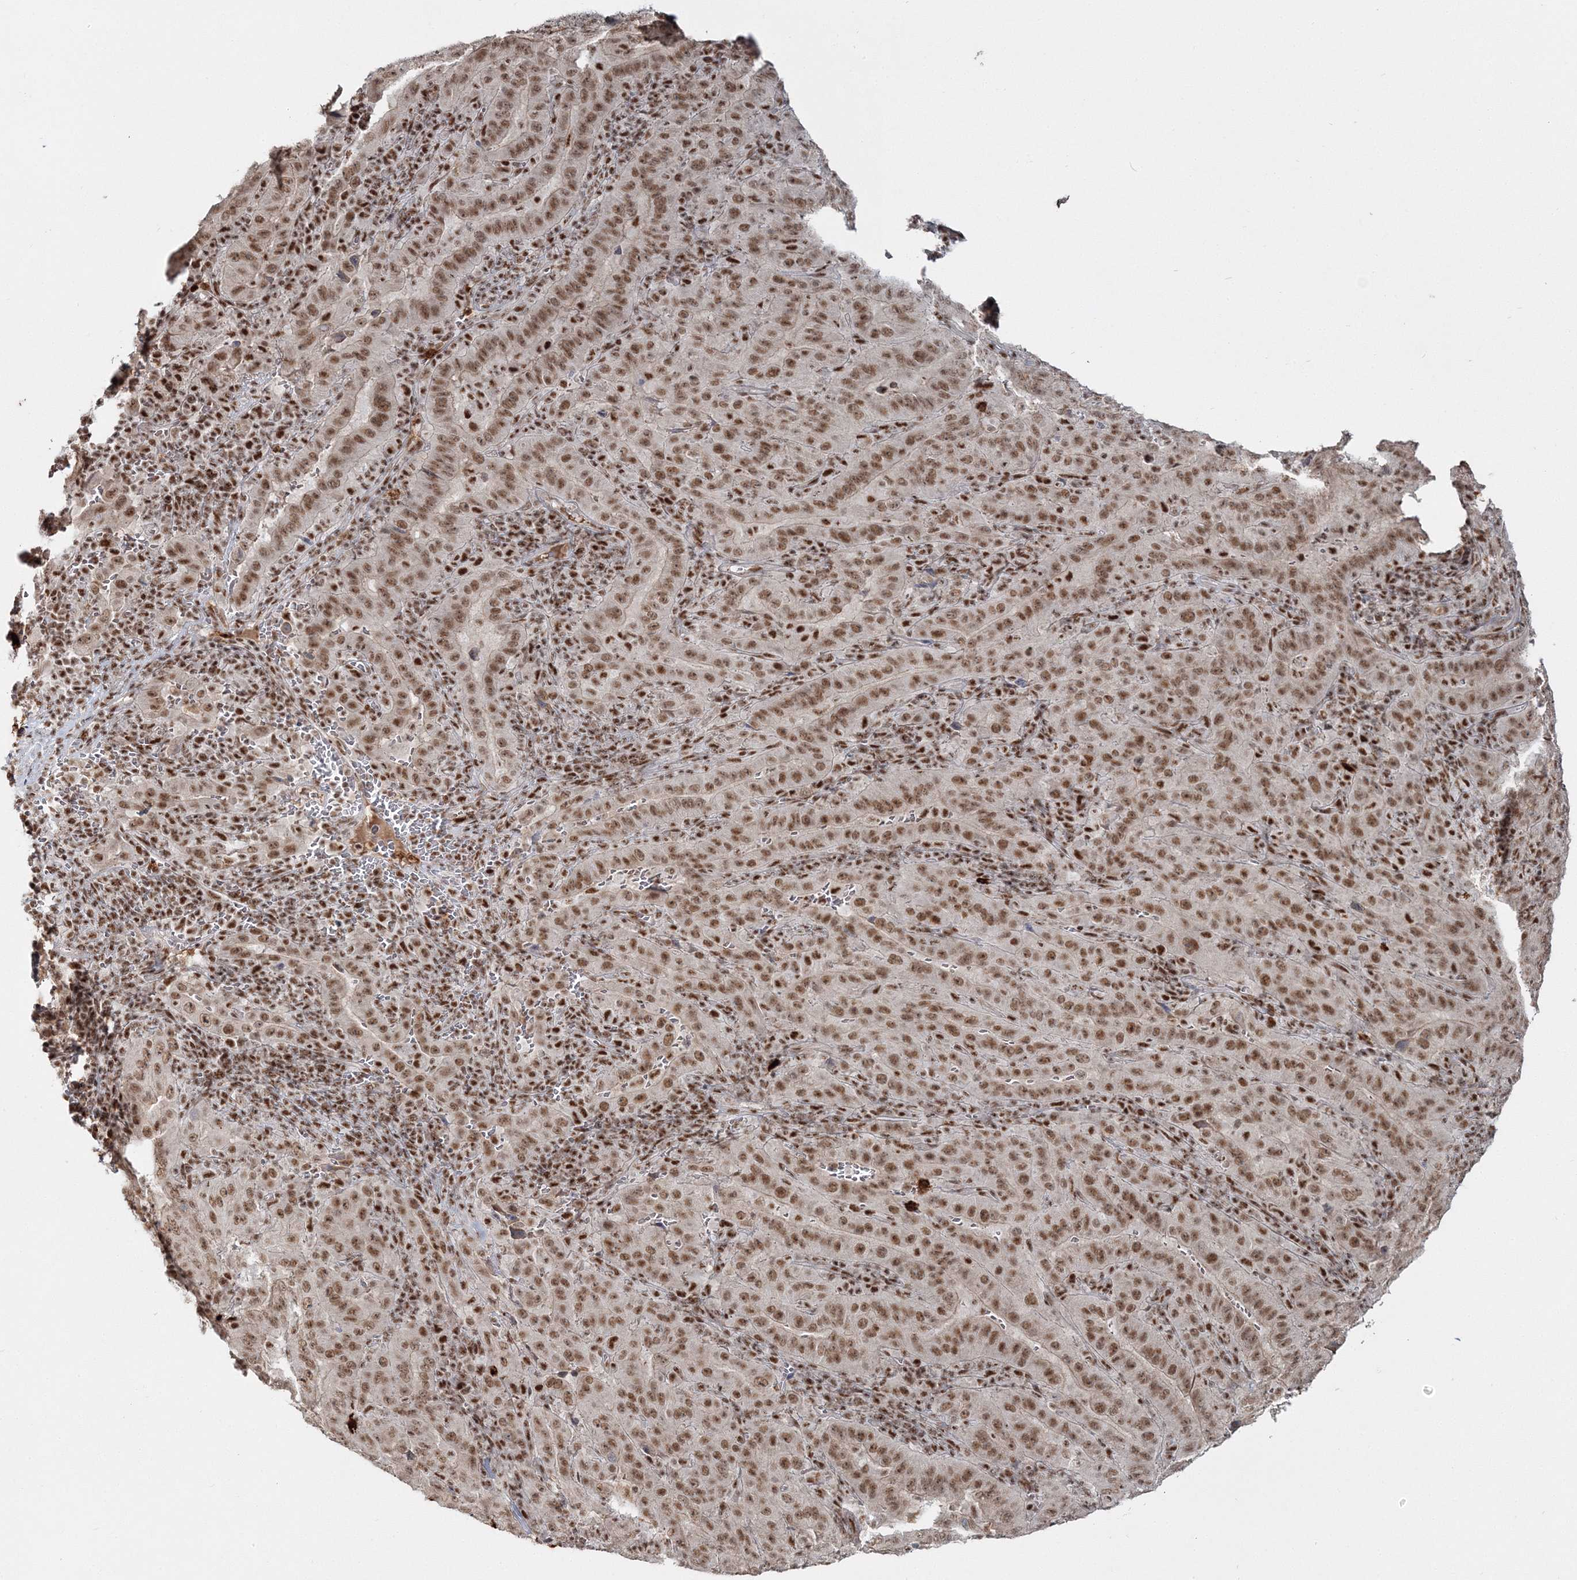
{"staining": {"intensity": "moderate", "quantity": ">75%", "location": "nuclear"}, "tissue": "pancreatic cancer", "cell_type": "Tumor cells", "image_type": "cancer", "snomed": [{"axis": "morphology", "description": "Adenocarcinoma, NOS"}, {"axis": "topography", "description": "Pancreas"}], "caption": "This is an image of IHC staining of pancreatic cancer (adenocarcinoma), which shows moderate expression in the nuclear of tumor cells.", "gene": "QRICH1", "patient": {"sex": "male", "age": 63}}